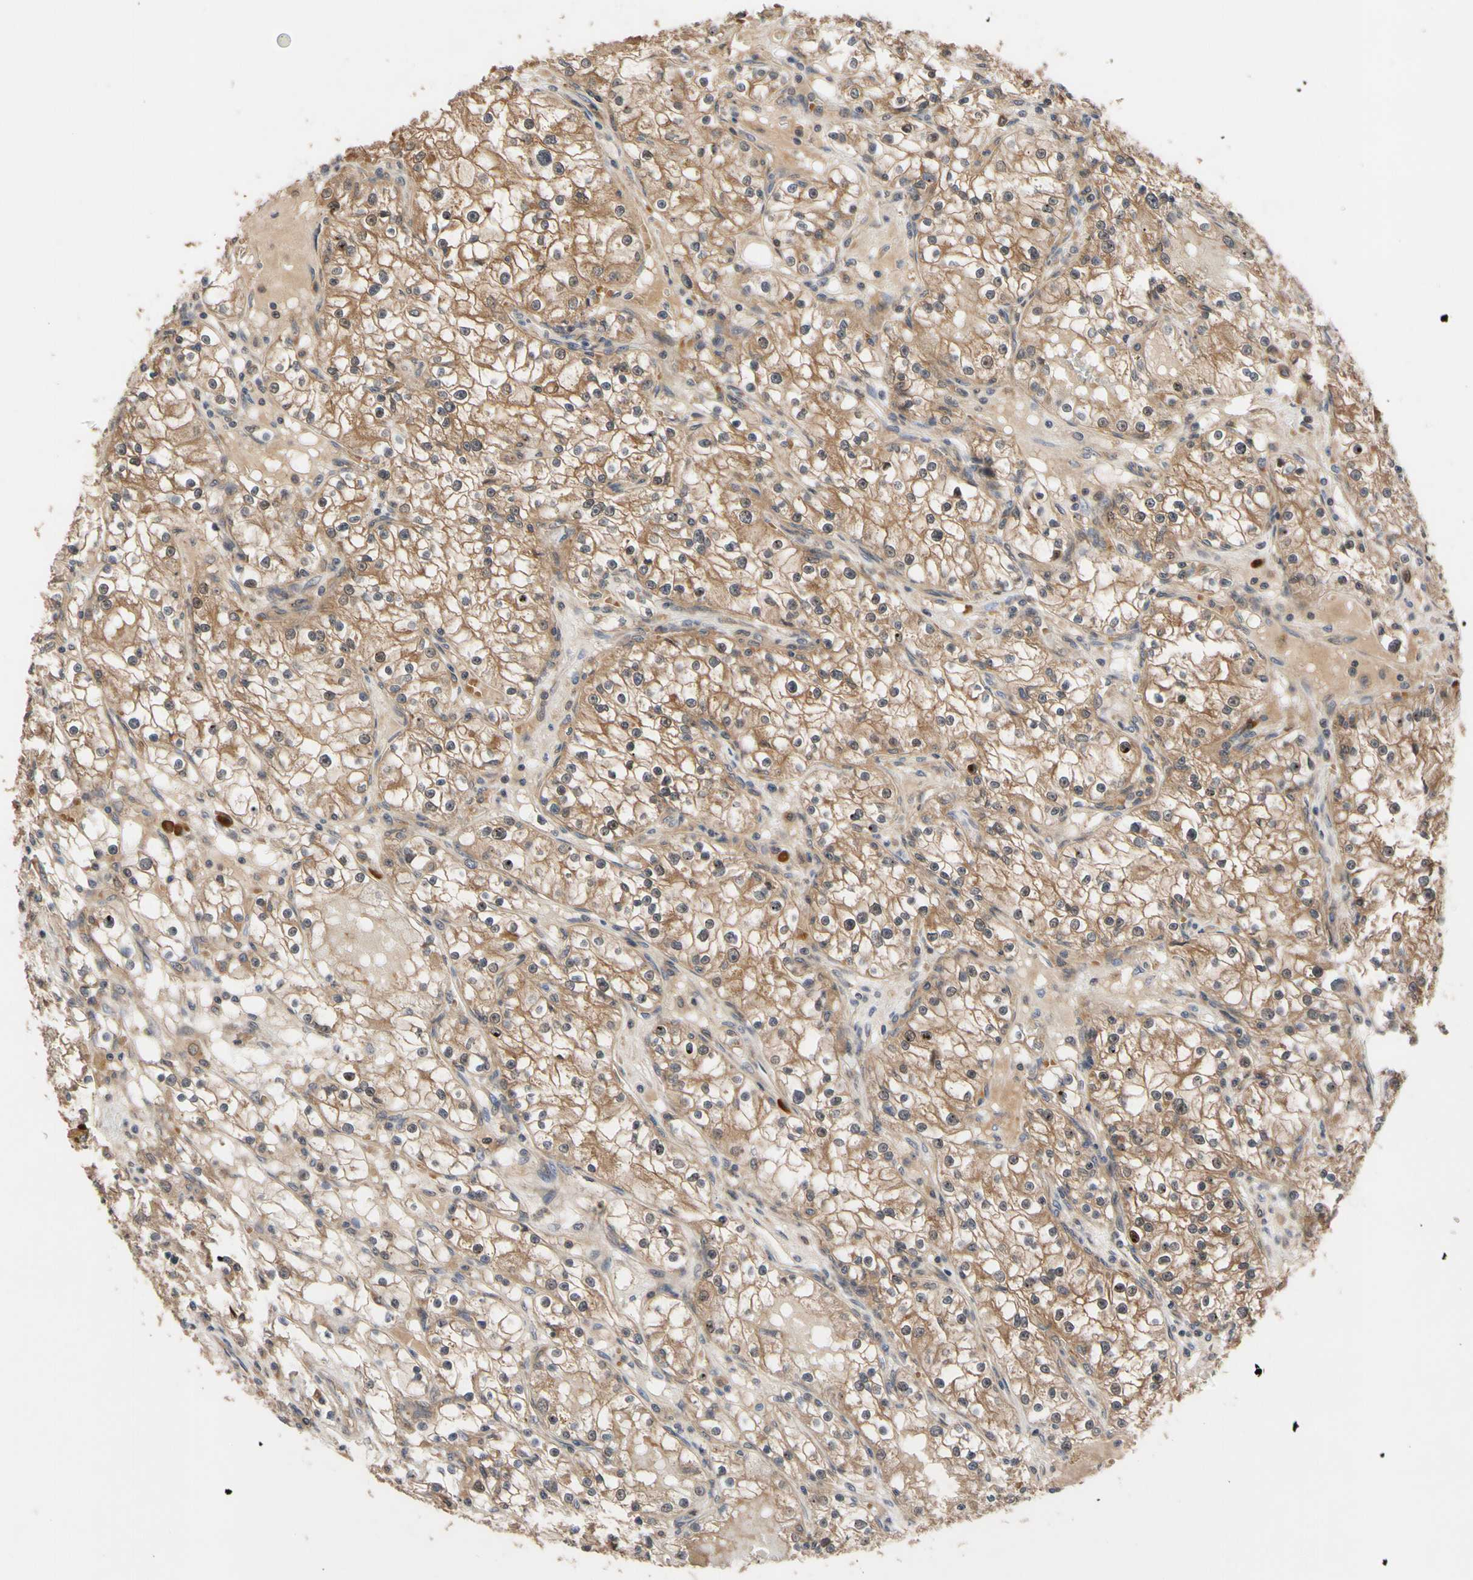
{"staining": {"intensity": "moderate", "quantity": ">75%", "location": "cytoplasmic/membranous"}, "tissue": "renal cancer", "cell_type": "Tumor cells", "image_type": "cancer", "snomed": [{"axis": "morphology", "description": "Adenocarcinoma, NOS"}, {"axis": "topography", "description": "Kidney"}], "caption": "Renal cancer (adenocarcinoma) stained with a brown dye displays moderate cytoplasmic/membranous positive staining in about >75% of tumor cells.", "gene": "CYTIP", "patient": {"sex": "male", "age": 56}}